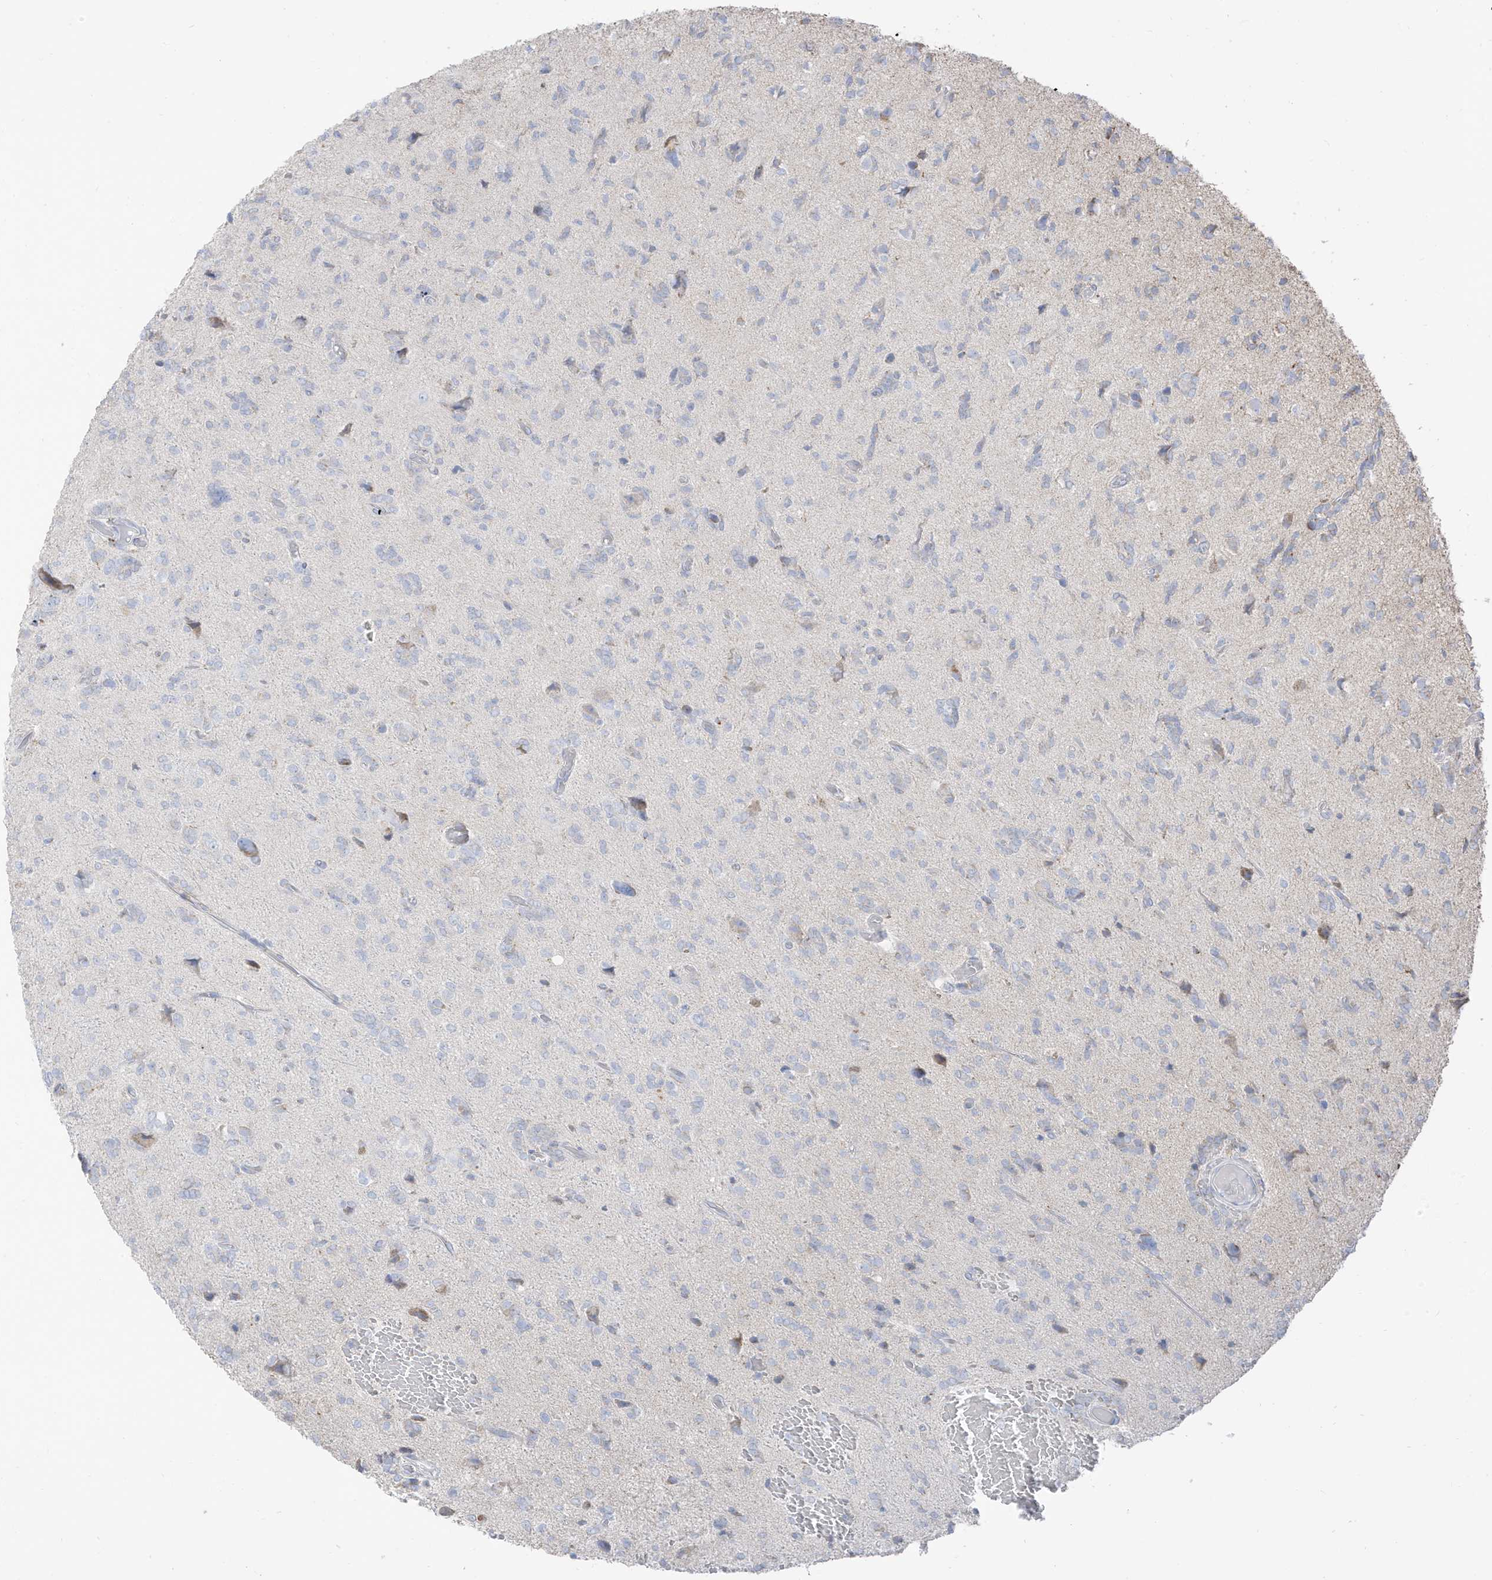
{"staining": {"intensity": "negative", "quantity": "none", "location": "none"}, "tissue": "glioma", "cell_type": "Tumor cells", "image_type": "cancer", "snomed": [{"axis": "morphology", "description": "Glioma, malignant, High grade"}, {"axis": "topography", "description": "Brain"}], "caption": "Malignant glioma (high-grade) stained for a protein using IHC demonstrates no expression tumor cells.", "gene": "ETHE1", "patient": {"sex": "female", "age": 59}}